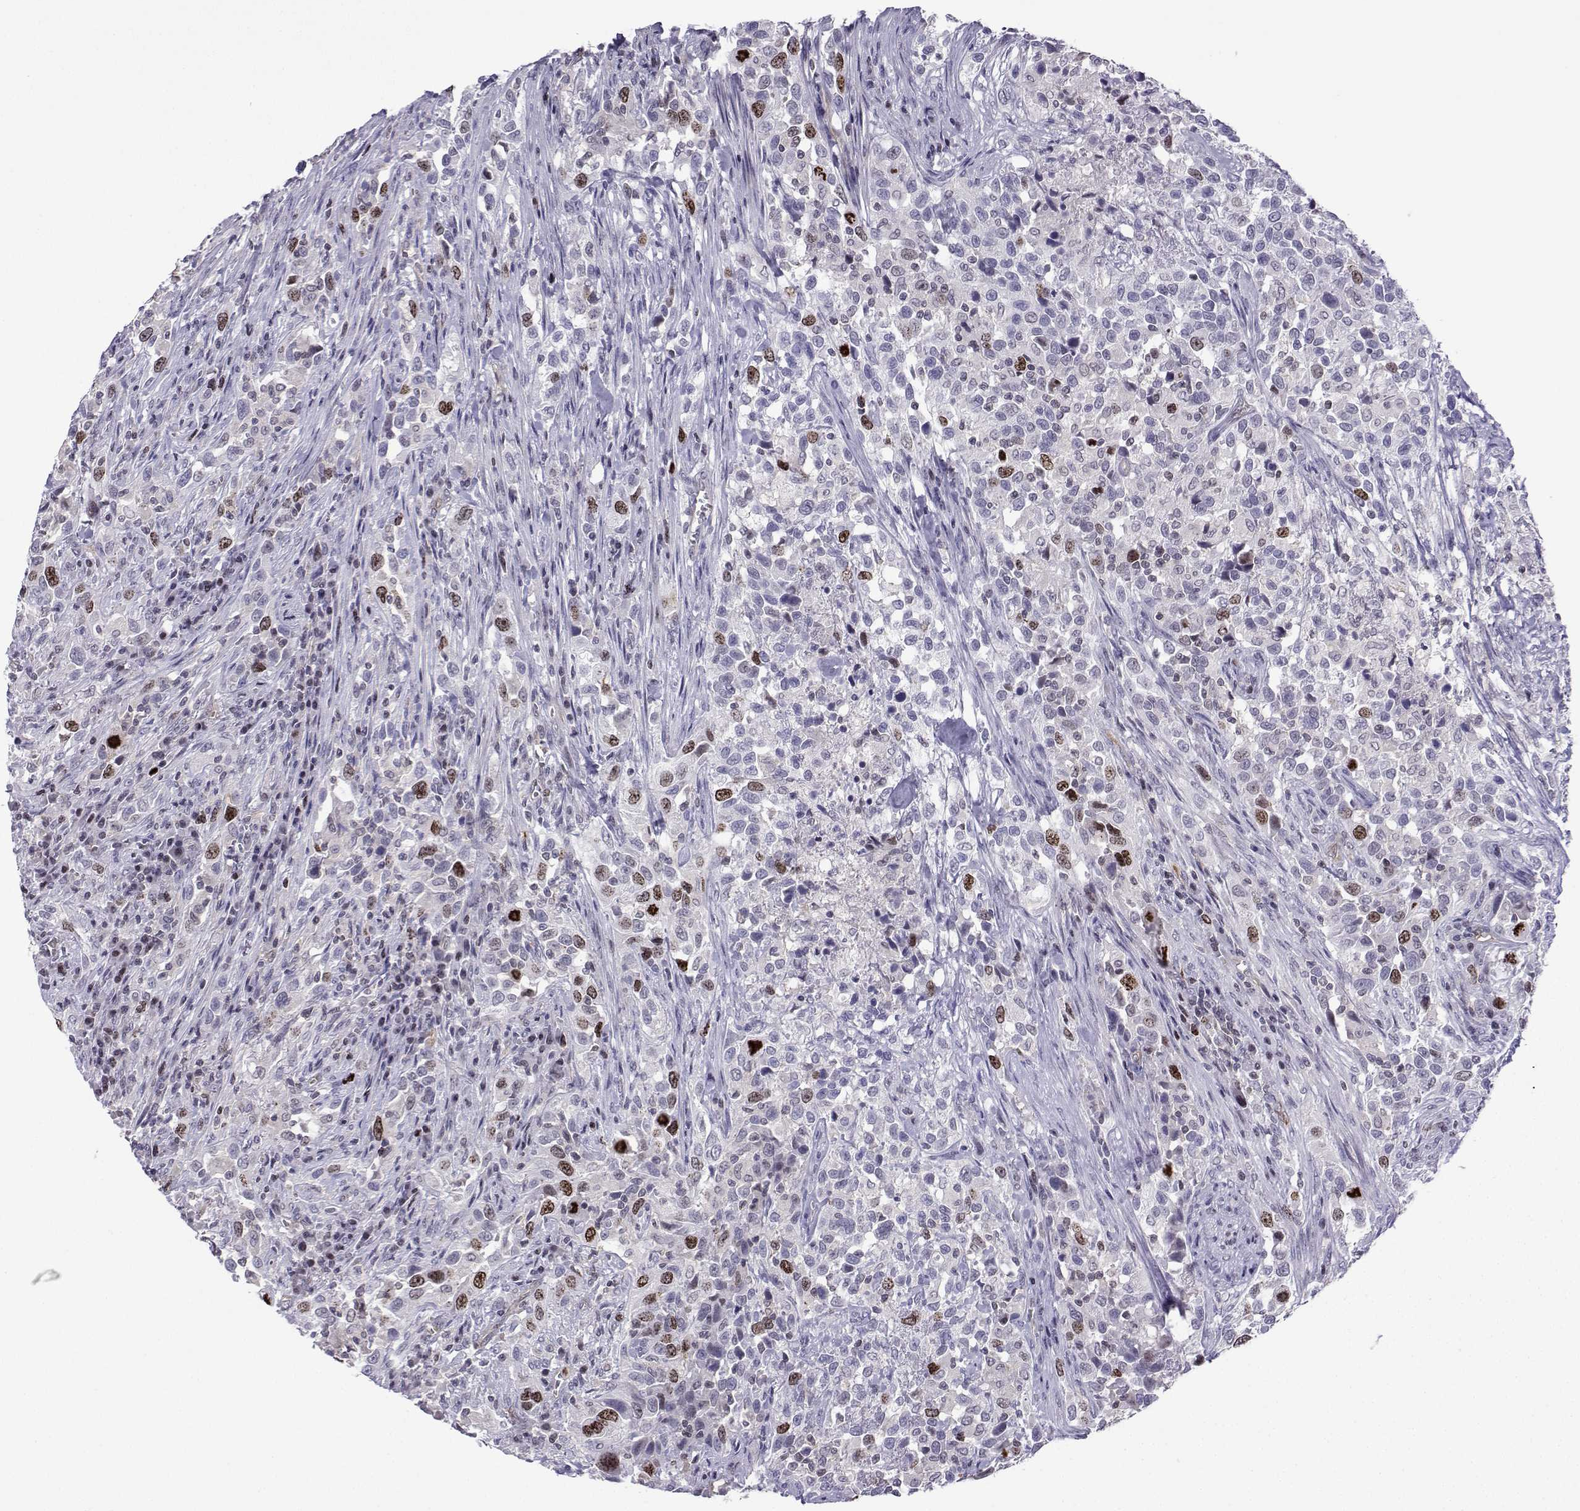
{"staining": {"intensity": "strong", "quantity": "<25%", "location": "nuclear"}, "tissue": "urothelial cancer", "cell_type": "Tumor cells", "image_type": "cancer", "snomed": [{"axis": "morphology", "description": "Urothelial carcinoma, NOS"}, {"axis": "morphology", "description": "Urothelial carcinoma, High grade"}, {"axis": "topography", "description": "Urinary bladder"}], "caption": "Immunohistochemistry of human urothelial cancer exhibits medium levels of strong nuclear staining in approximately <25% of tumor cells.", "gene": "INCENP", "patient": {"sex": "female", "age": 64}}